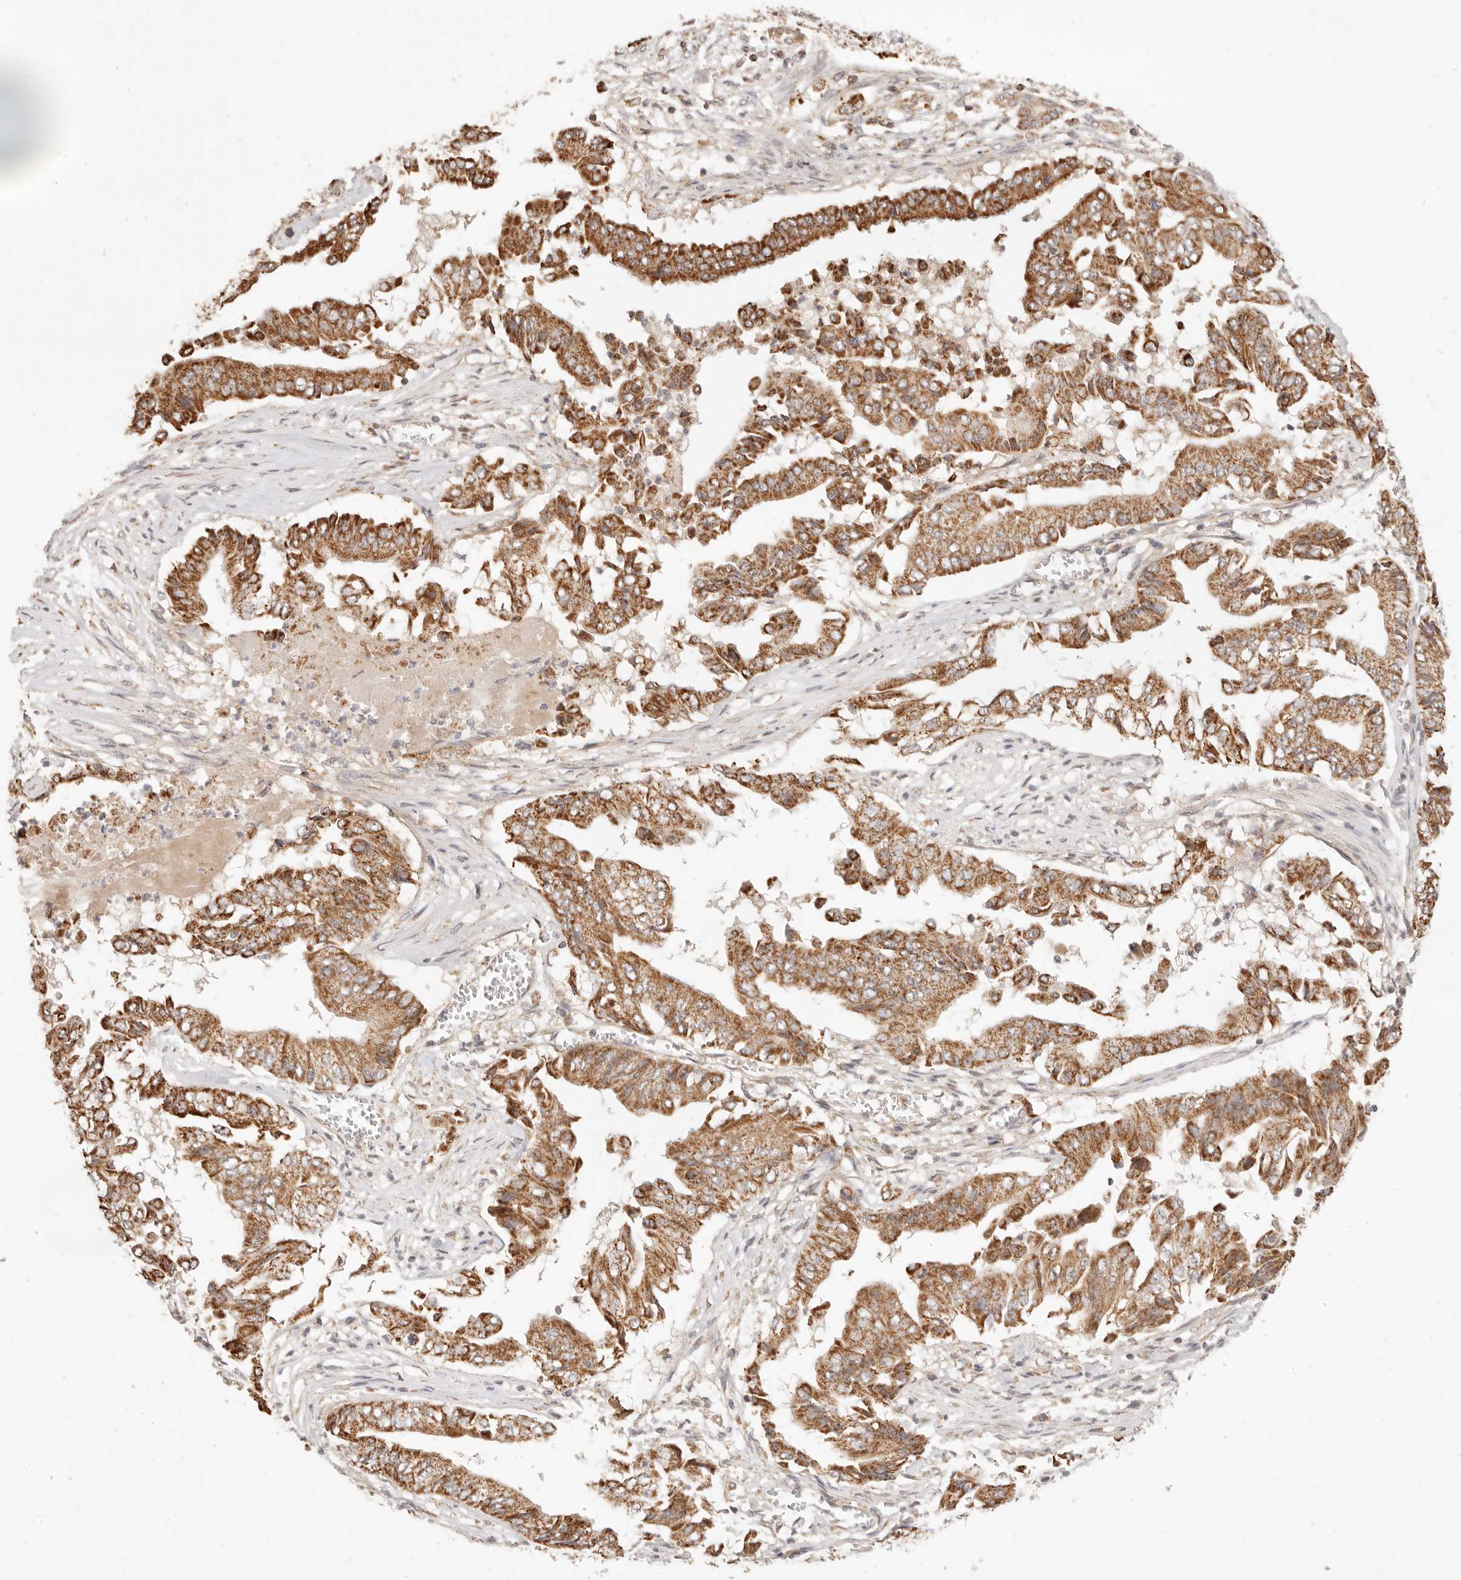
{"staining": {"intensity": "moderate", "quantity": ">75%", "location": "cytoplasmic/membranous"}, "tissue": "pancreatic cancer", "cell_type": "Tumor cells", "image_type": "cancer", "snomed": [{"axis": "morphology", "description": "Adenocarcinoma, NOS"}, {"axis": "topography", "description": "Pancreas"}], "caption": "Pancreatic cancer (adenocarcinoma) stained with immunohistochemistry (IHC) exhibits moderate cytoplasmic/membranous staining in approximately >75% of tumor cells.", "gene": "CPLANE2", "patient": {"sex": "female", "age": 77}}